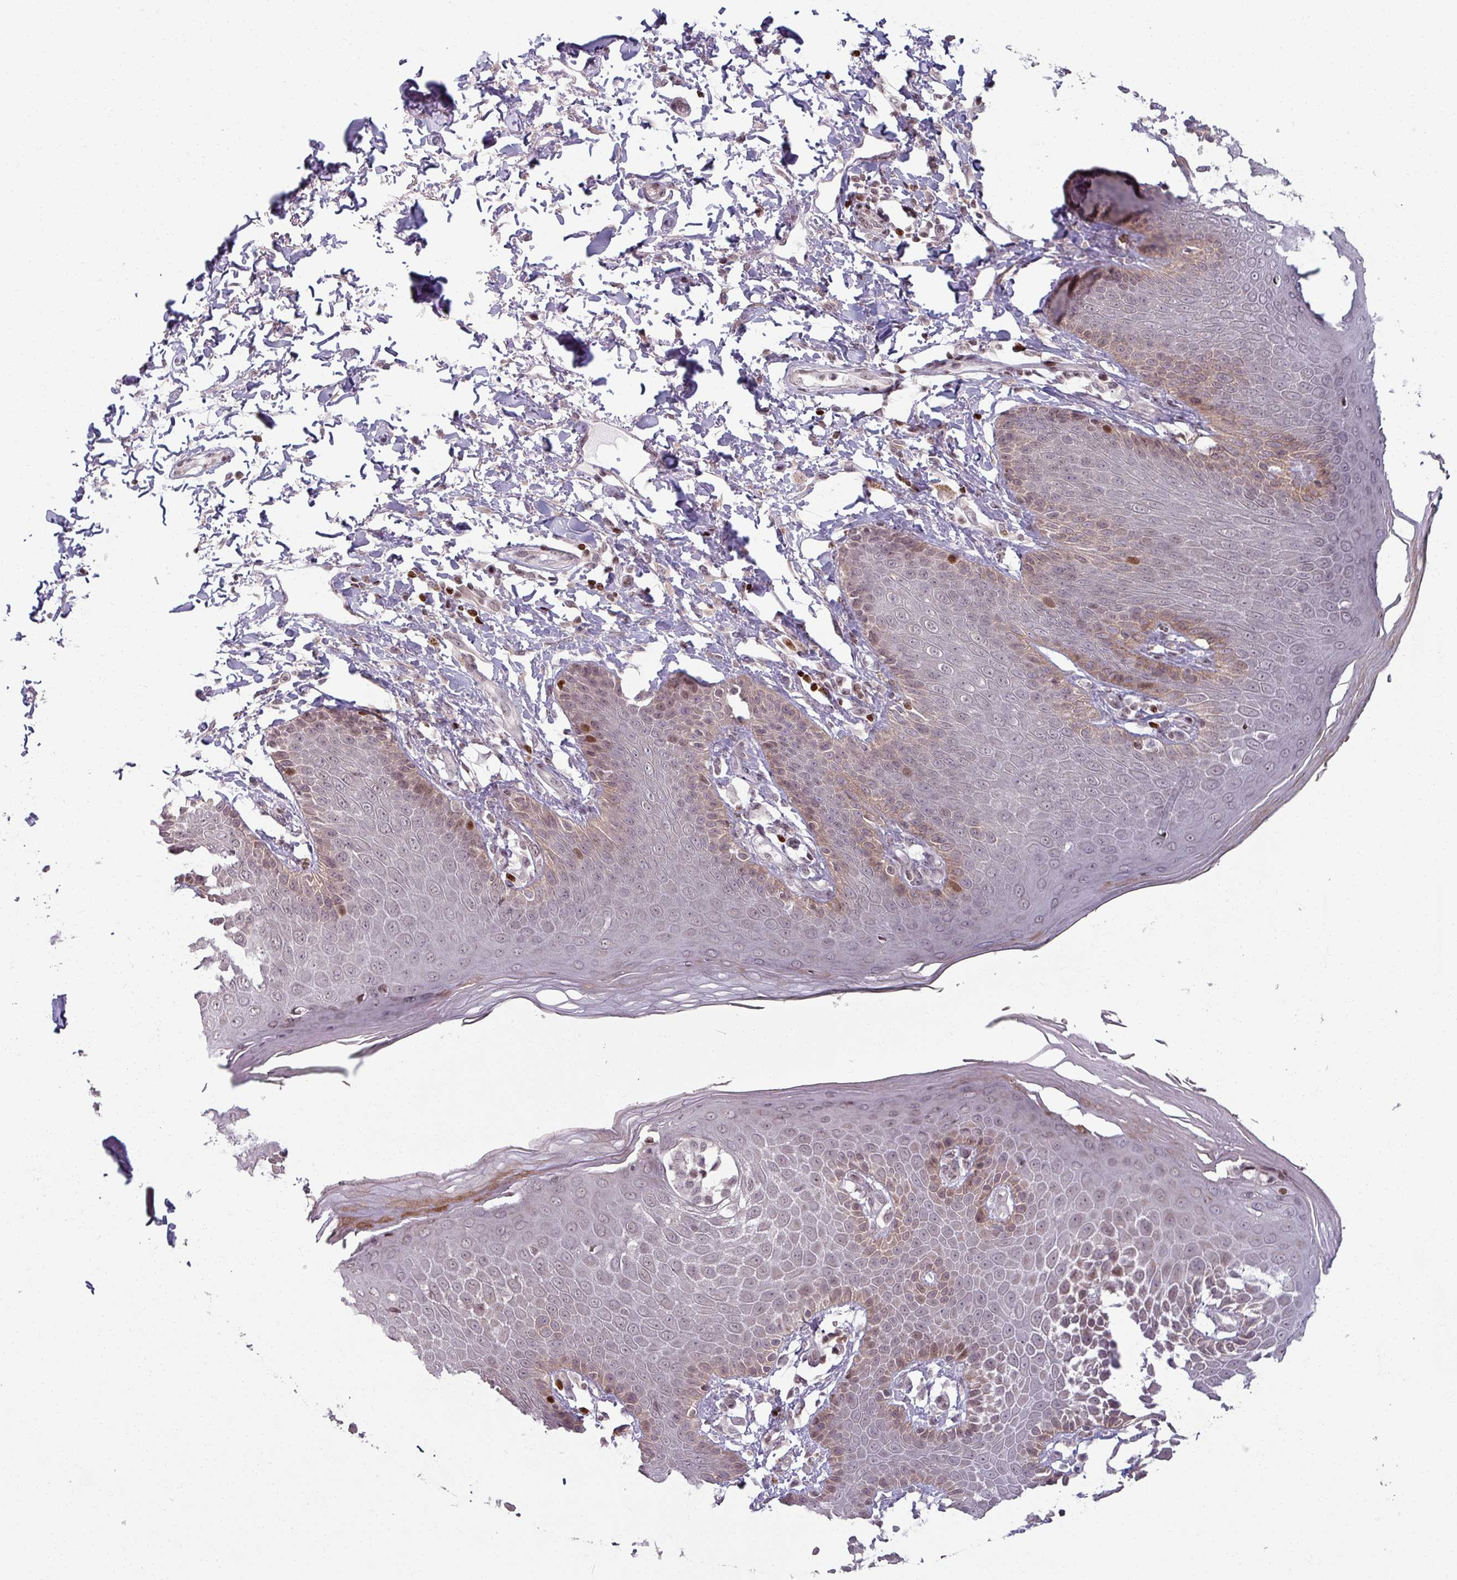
{"staining": {"intensity": "moderate", "quantity": "25%-75%", "location": "cytoplasmic/membranous,nuclear"}, "tissue": "skin", "cell_type": "Epidermal cells", "image_type": "normal", "snomed": [{"axis": "morphology", "description": "Normal tissue, NOS"}, {"axis": "topography", "description": "Peripheral nerve tissue"}], "caption": "A brown stain highlights moderate cytoplasmic/membranous,nuclear staining of a protein in epidermal cells of normal skin. The staining was performed using DAB to visualize the protein expression in brown, while the nuclei were stained in blue with hematoxylin (Magnification: 20x).", "gene": "NCOR1", "patient": {"sex": "male", "age": 51}}